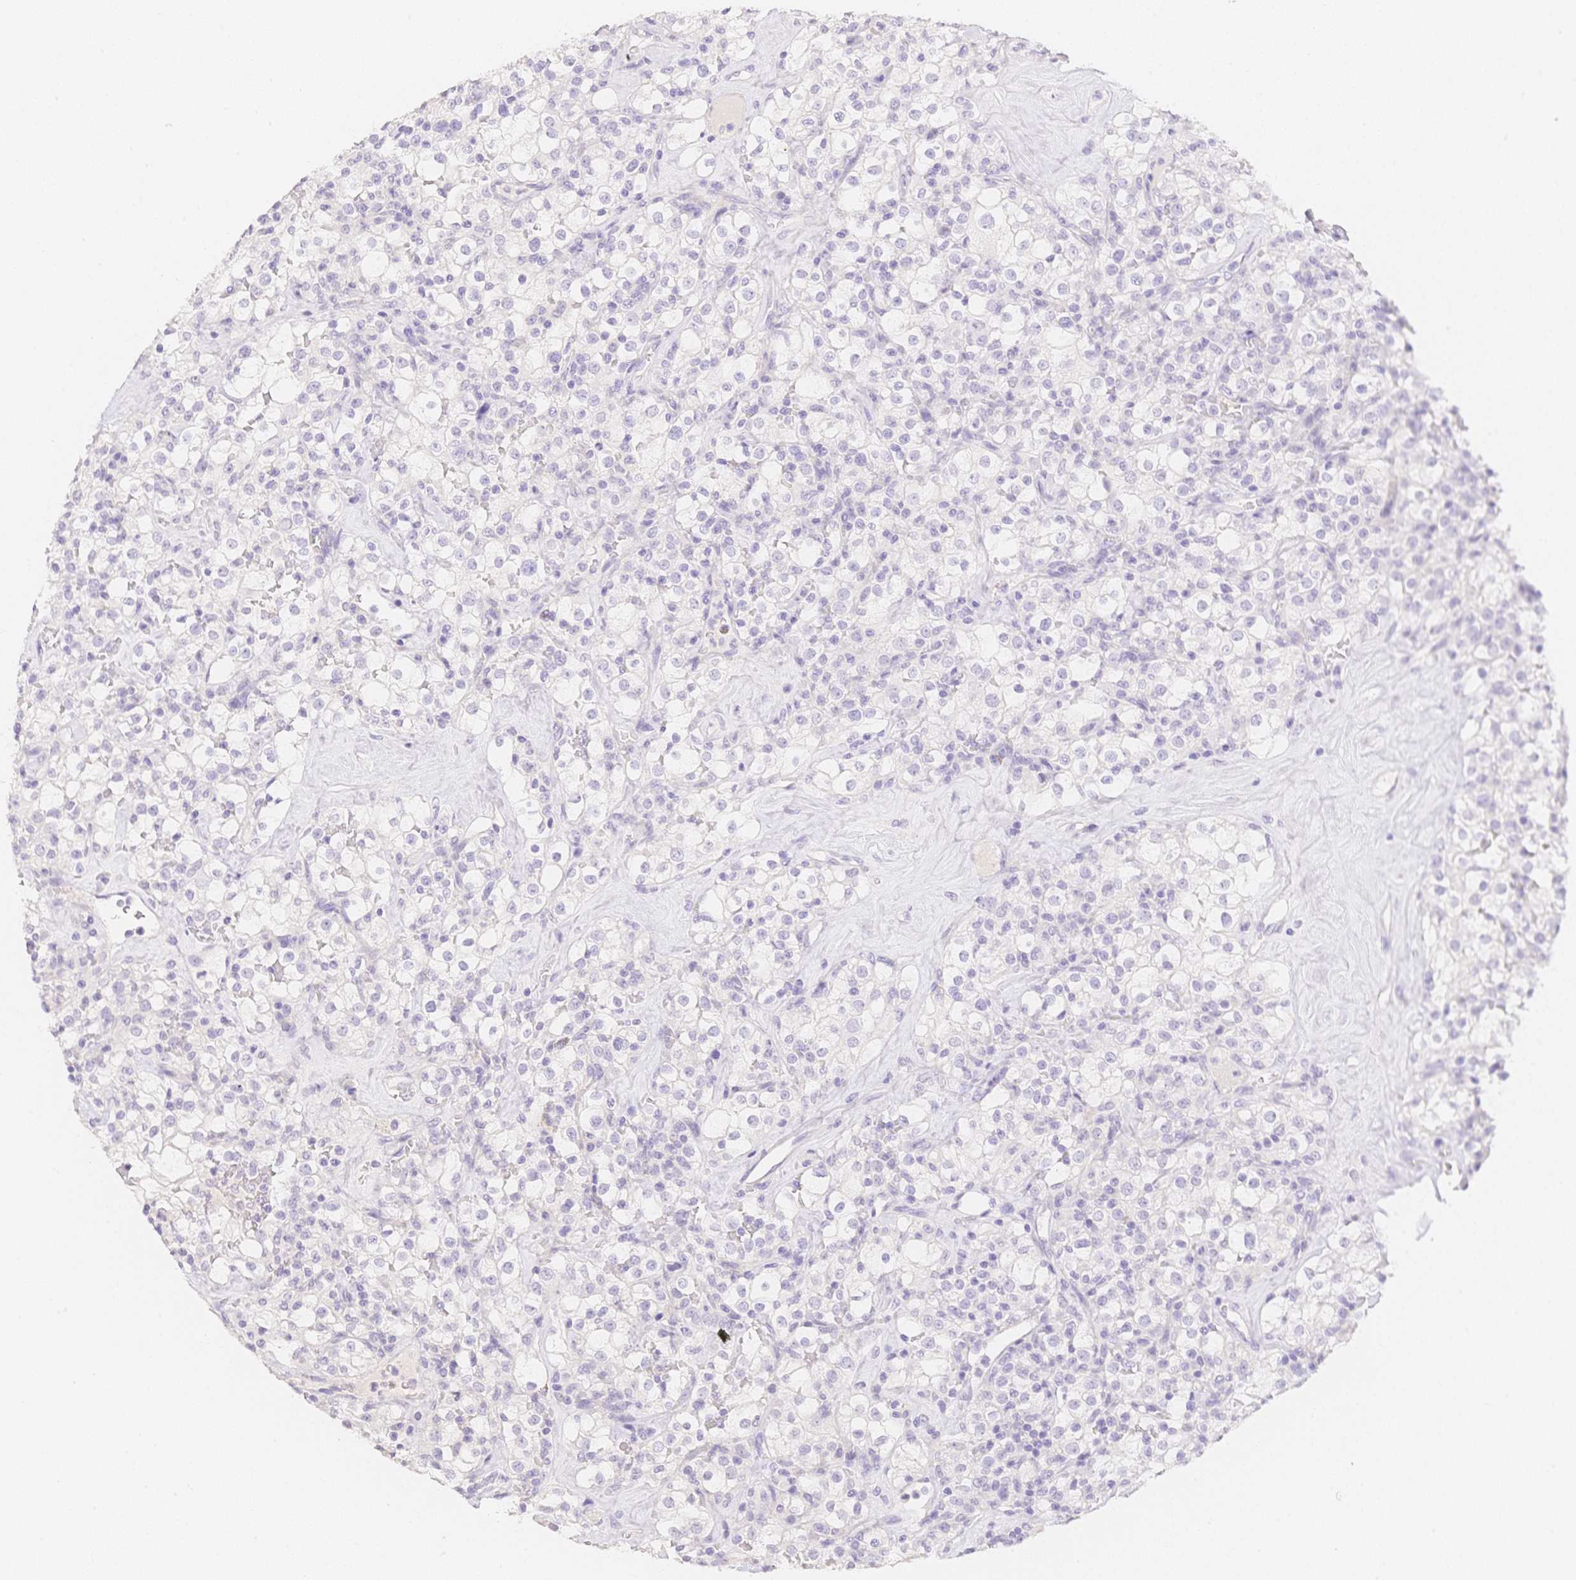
{"staining": {"intensity": "negative", "quantity": "none", "location": "none"}, "tissue": "renal cancer", "cell_type": "Tumor cells", "image_type": "cancer", "snomed": [{"axis": "morphology", "description": "Adenocarcinoma, NOS"}, {"axis": "topography", "description": "Kidney"}], "caption": "Tumor cells show no significant expression in adenocarcinoma (renal).", "gene": "HCRTR2", "patient": {"sex": "female", "age": 74}}